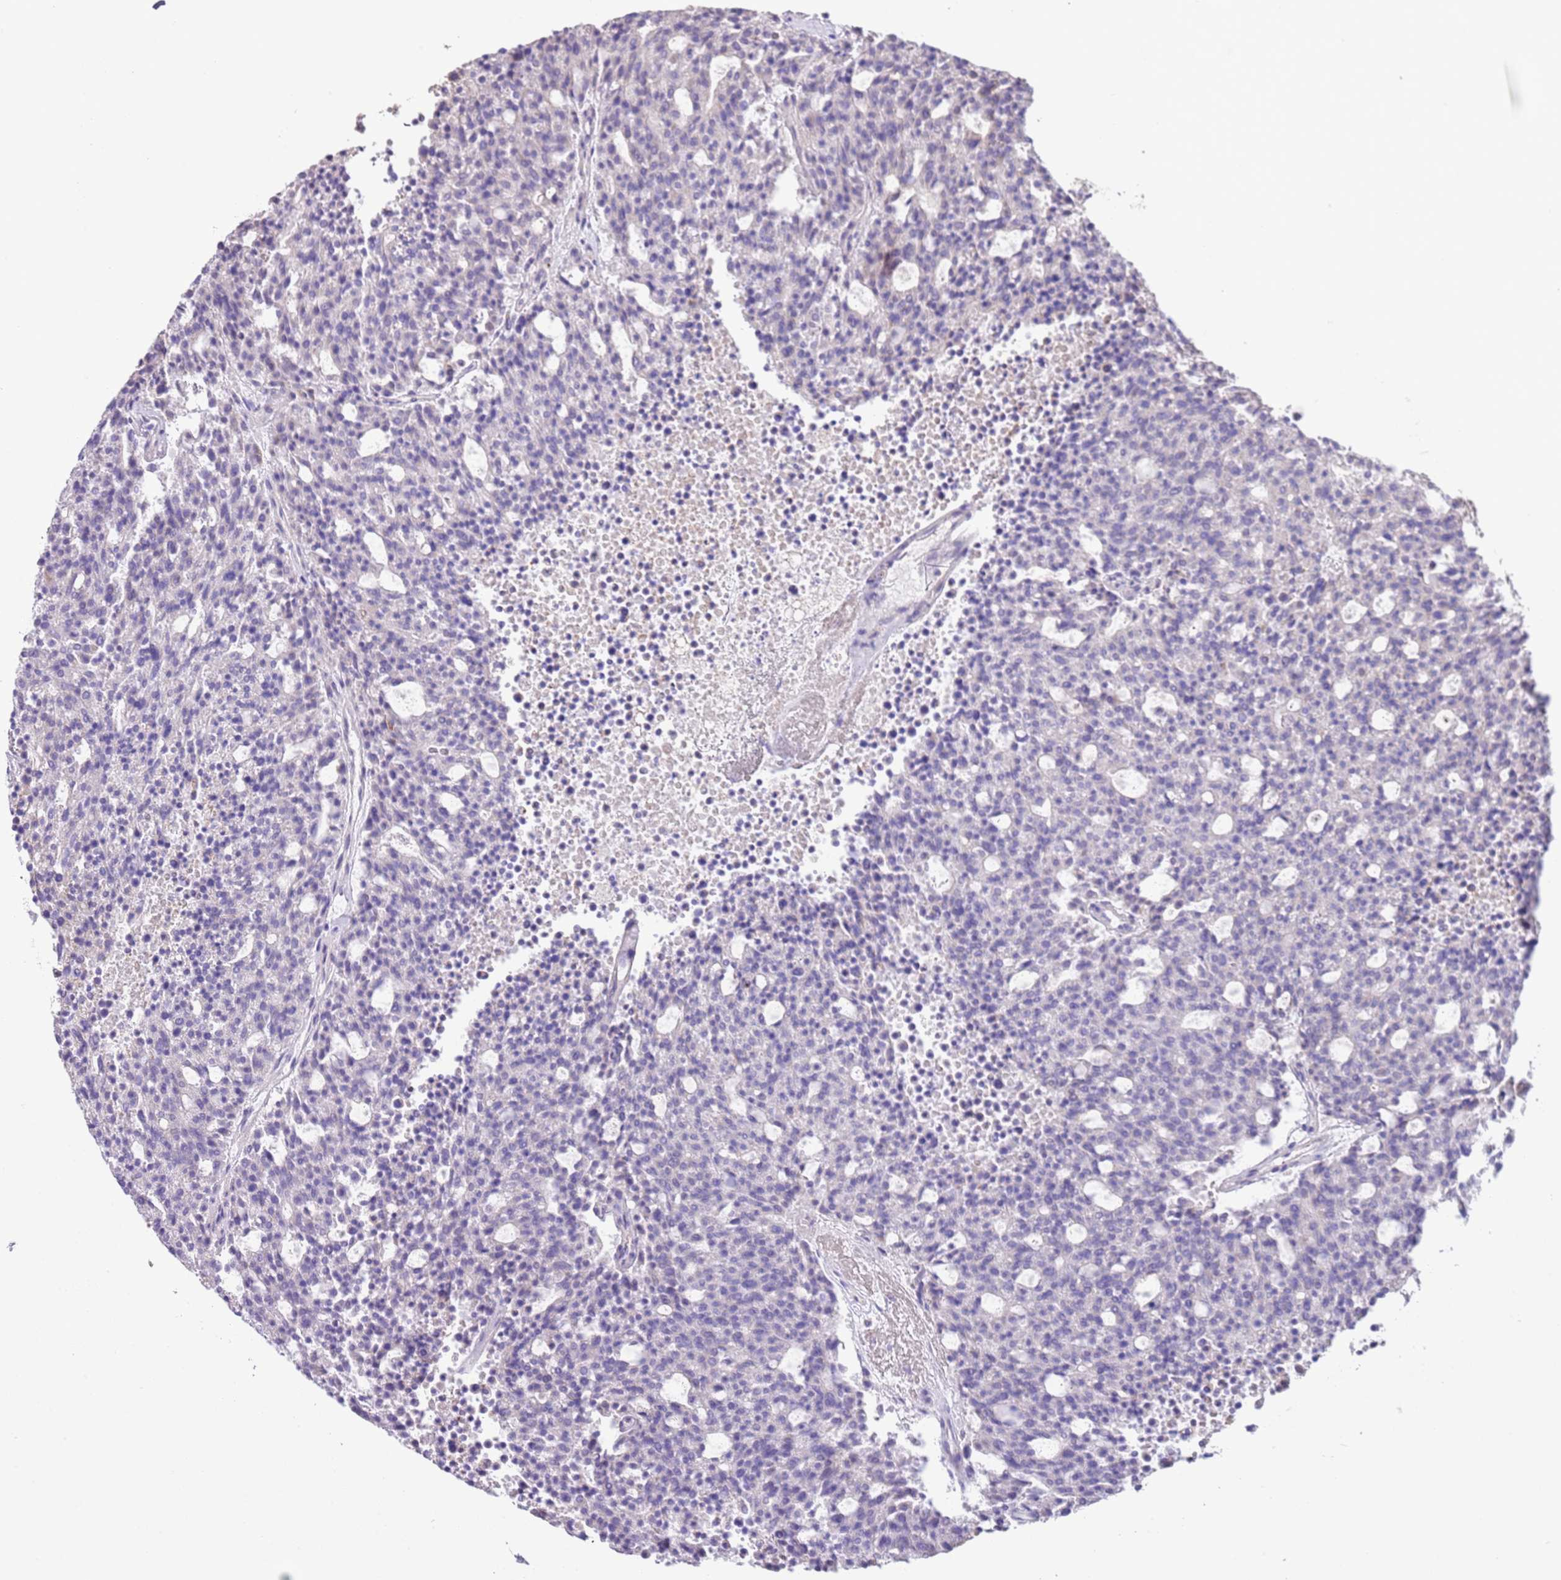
{"staining": {"intensity": "negative", "quantity": "none", "location": "none"}, "tissue": "carcinoid", "cell_type": "Tumor cells", "image_type": "cancer", "snomed": [{"axis": "morphology", "description": "Carcinoid, malignant, NOS"}, {"axis": "topography", "description": "Pancreas"}], "caption": "The image reveals no significant expression in tumor cells of carcinoid.", "gene": "ABHD17C", "patient": {"sex": "female", "age": 54}}